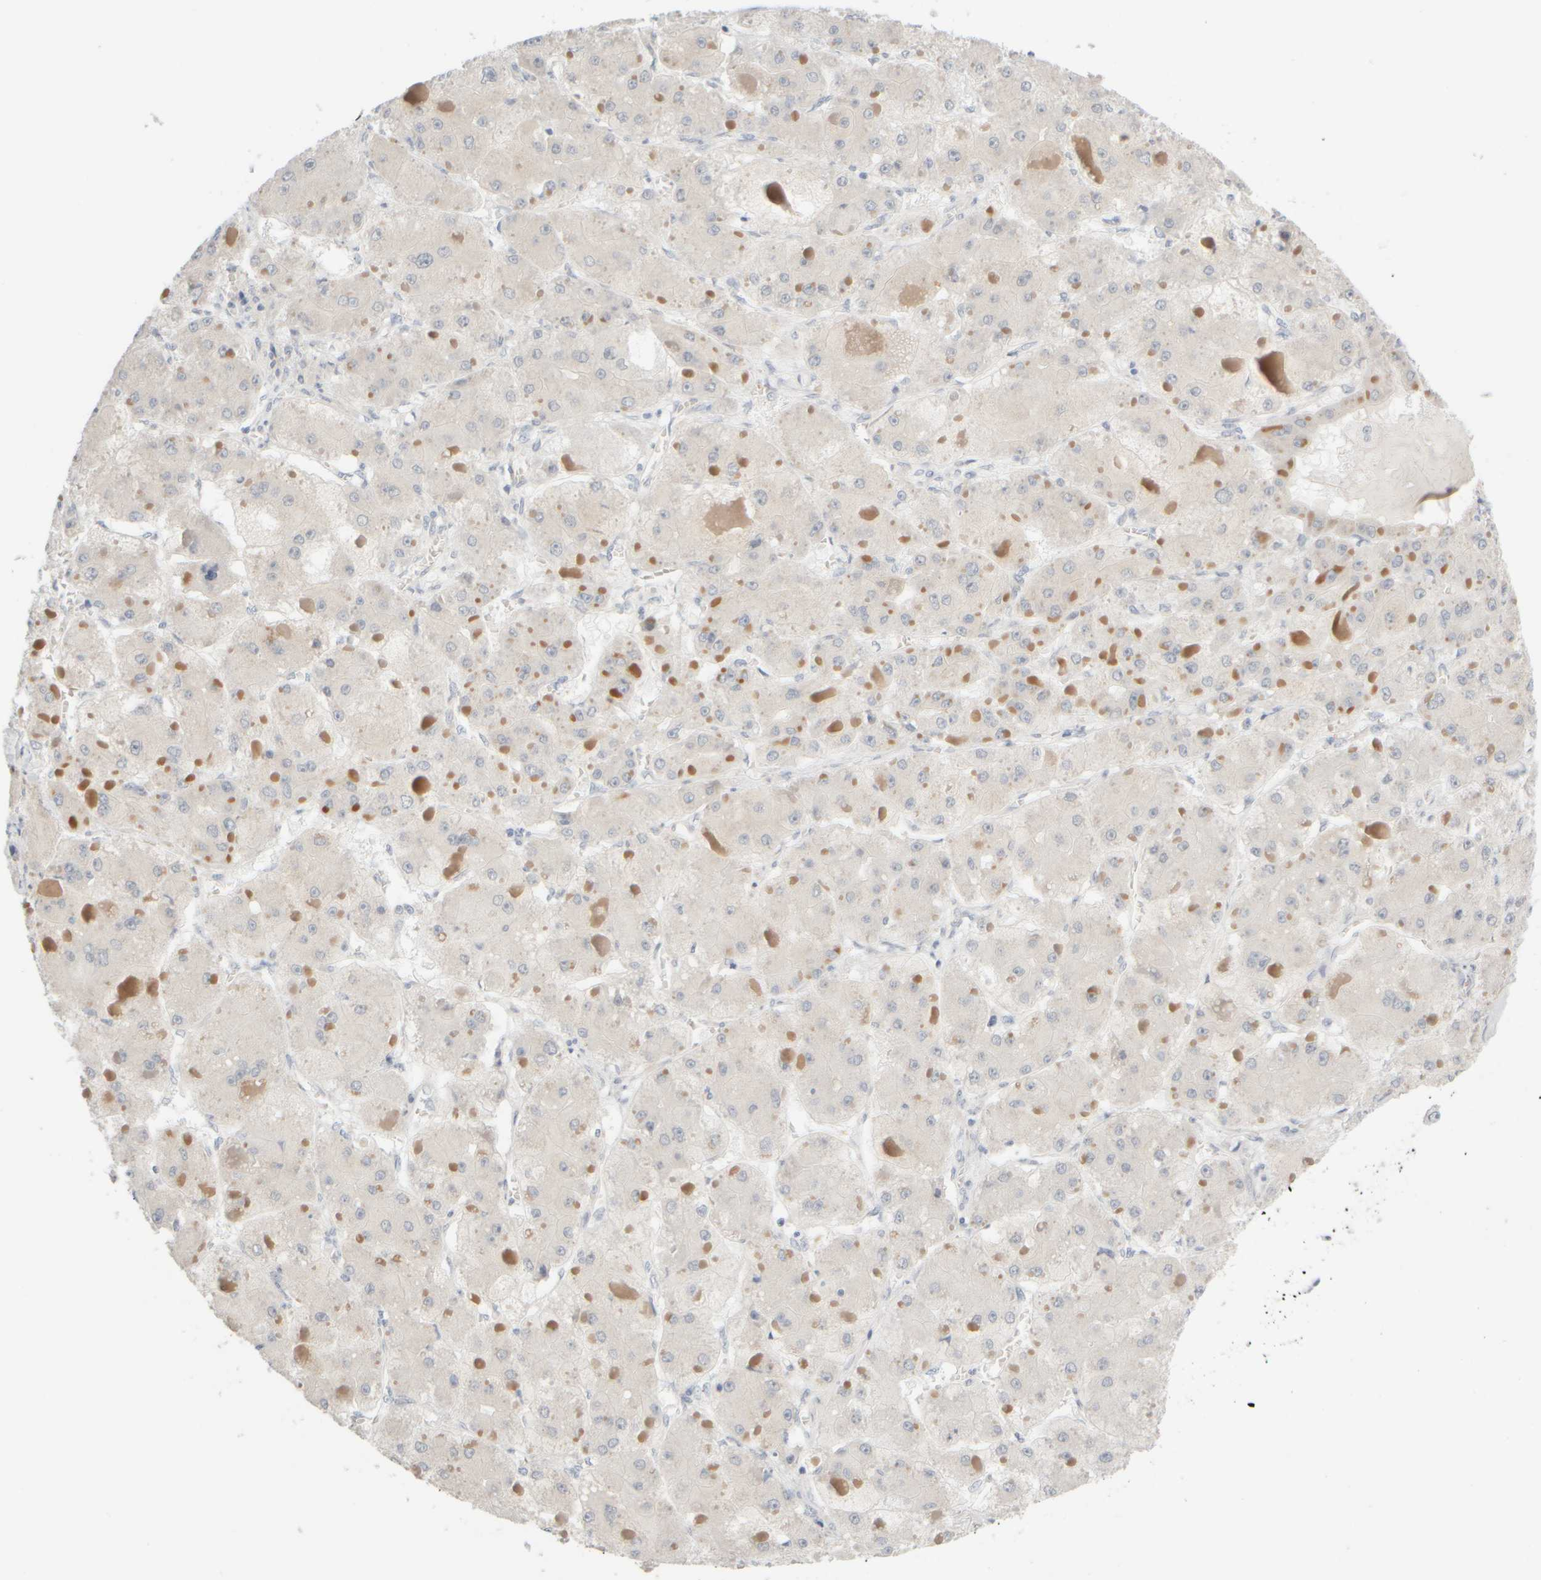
{"staining": {"intensity": "negative", "quantity": "none", "location": "none"}, "tissue": "liver cancer", "cell_type": "Tumor cells", "image_type": "cancer", "snomed": [{"axis": "morphology", "description": "Carcinoma, Hepatocellular, NOS"}, {"axis": "topography", "description": "Liver"}], "caption": "Immunohistochemistry (IHC) micrograph of neoplastic tissue: liver cancer (hepatocellular carcinoma) stained with DAB demonstrates no significant protein expression in tumor cells.", "gene": "GOPC", "patient": {"sex": "female", "age": 73}}